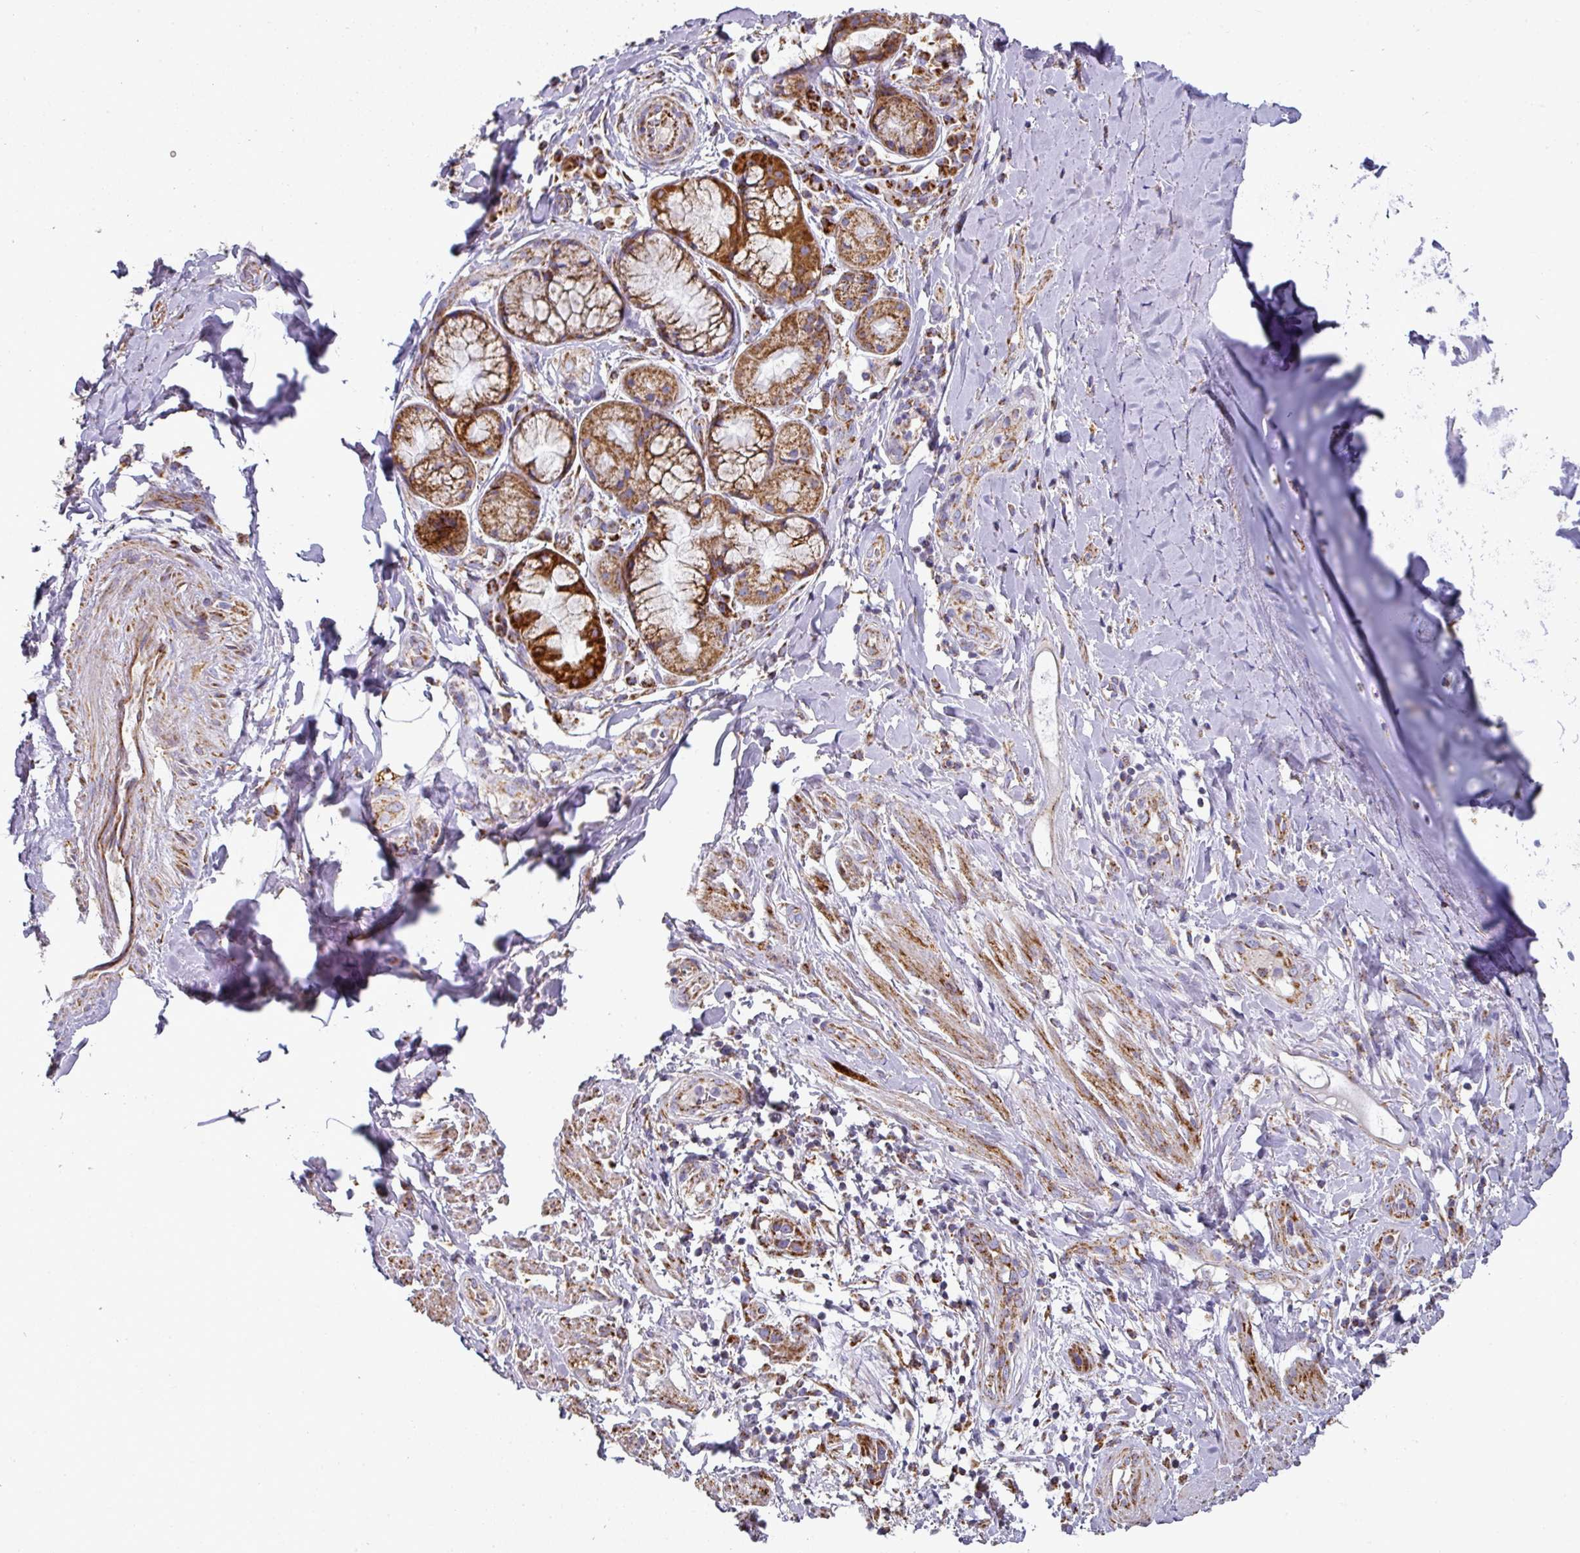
{"staining": {"intensity": "weak", "quantity": "<25%", "location": "cytoplasmic/membranous"}, "tissue": "soft tissue", "cell_type": "Chondrocytes", "image_type": "normal", "snomed": [{"axis": "morphology", "description": "Normal tissue, NOS"}, {"axis": "morphology", "description": "Squamous cell carcinoma, NOS"}, {"axis": "topography", "description": "Bronchus"}, {"axis": "topography", "description": "Lung"}], "caption": "Histopathology image shows no protein expression in chondrocytes of unremarkable soft tissue.", "gene": "UQCRFS1", "patient": {"sex": "female", "age": 70}}